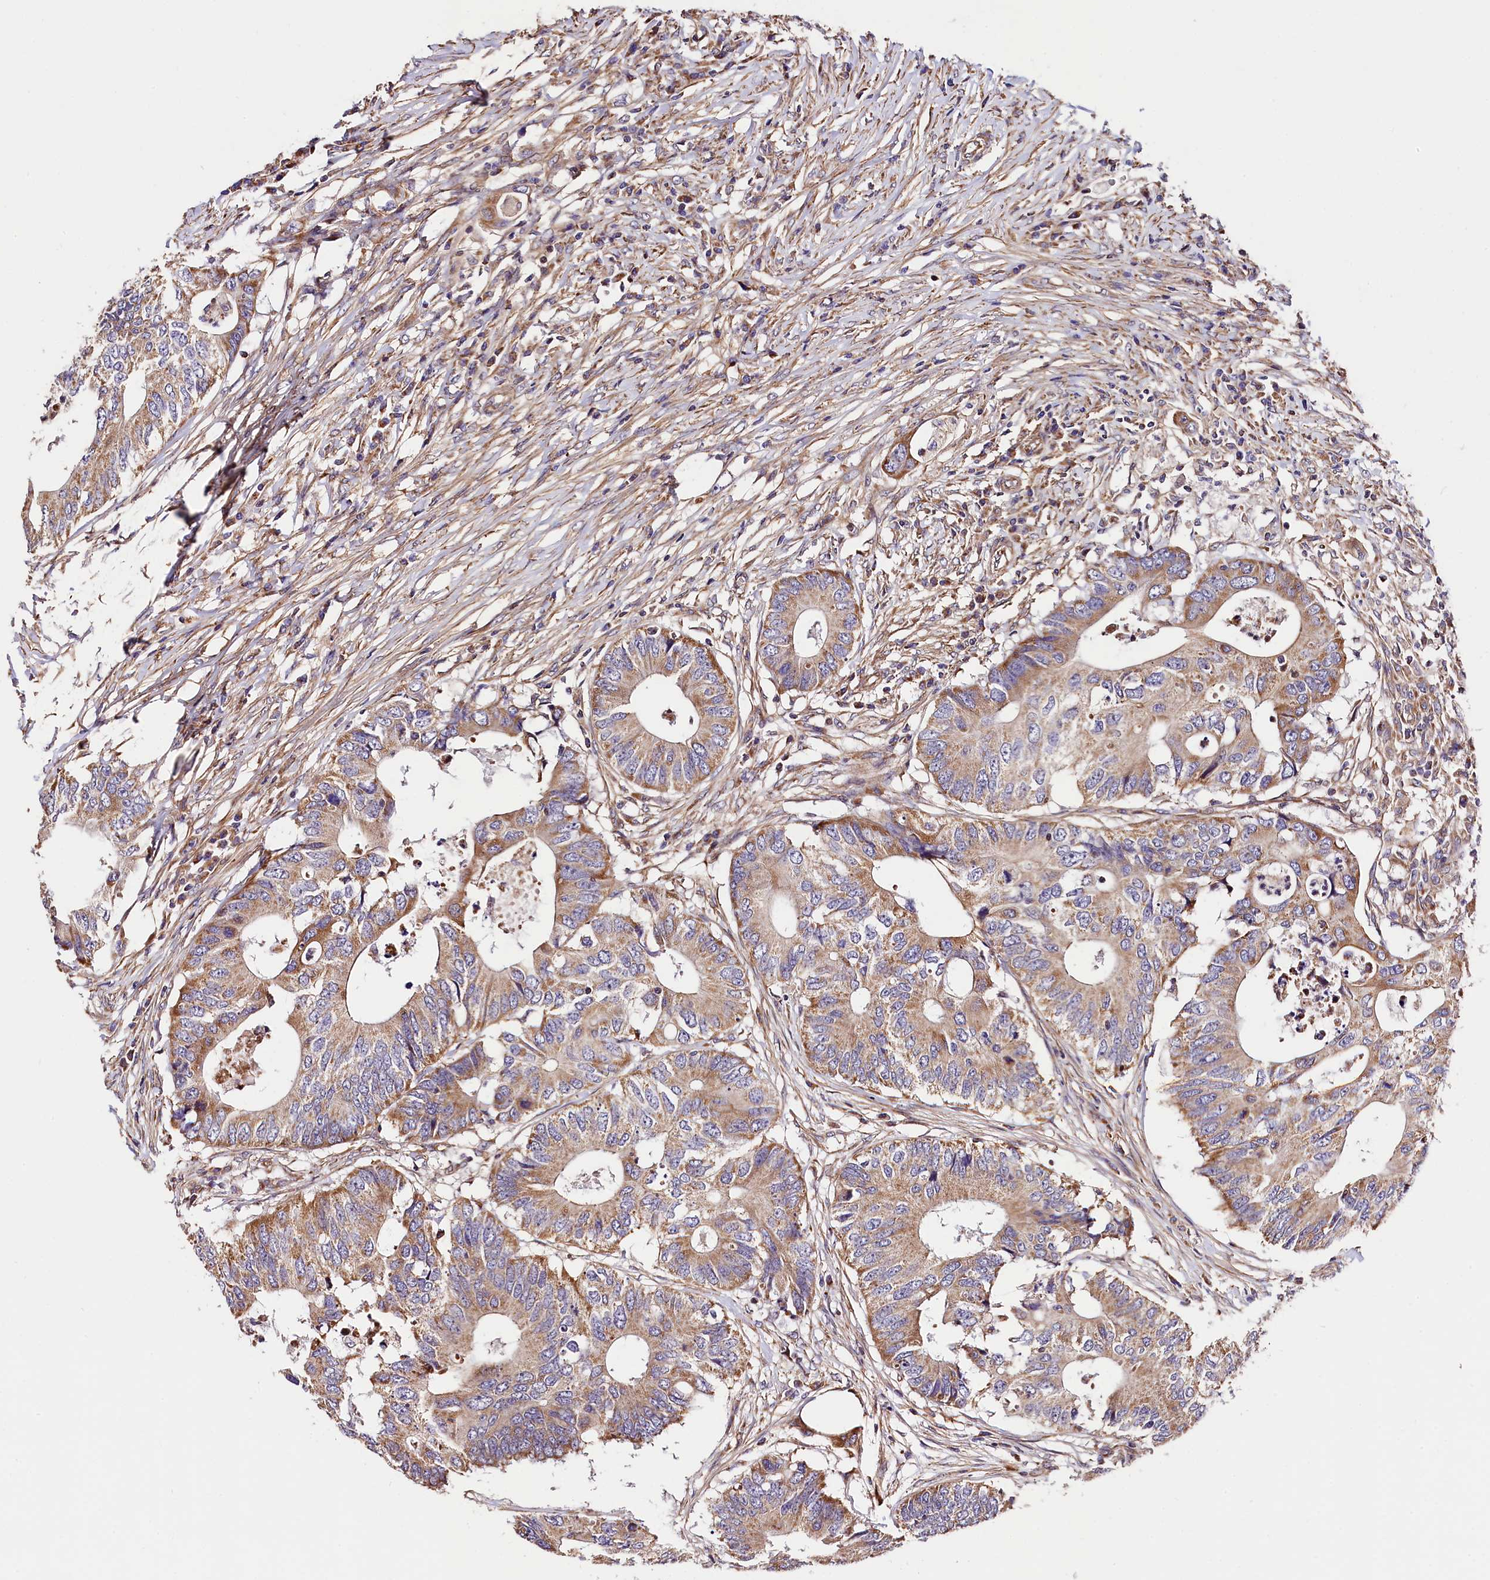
{"staining": {"intensity": "moderate", "quantity": ">75%", "location": "cytoplasmic/membranous"}, "tissue": "colorectal cancer", "cell_type": "Tumor cells", "image_type": "cancer", "snomed": [{"axis": "morphology", "description": "Adenocarcinoma, NOS"}, {"axis": "topography", "description": "Colon"}], "caption": "Immunohistochemistry (IHC) histopathology image of neoplastic tissue: human colorectal cancer stained using immunohistochemistry (IHC) reveals medium levels of moderate protein expression localized specifically in the cytoplasmic/membranous of tumor cells, appearing as a cytoplasmic/membranous brown color.", "gene": "ACAA2", "patient": {"sex": "male", "age": 71}}